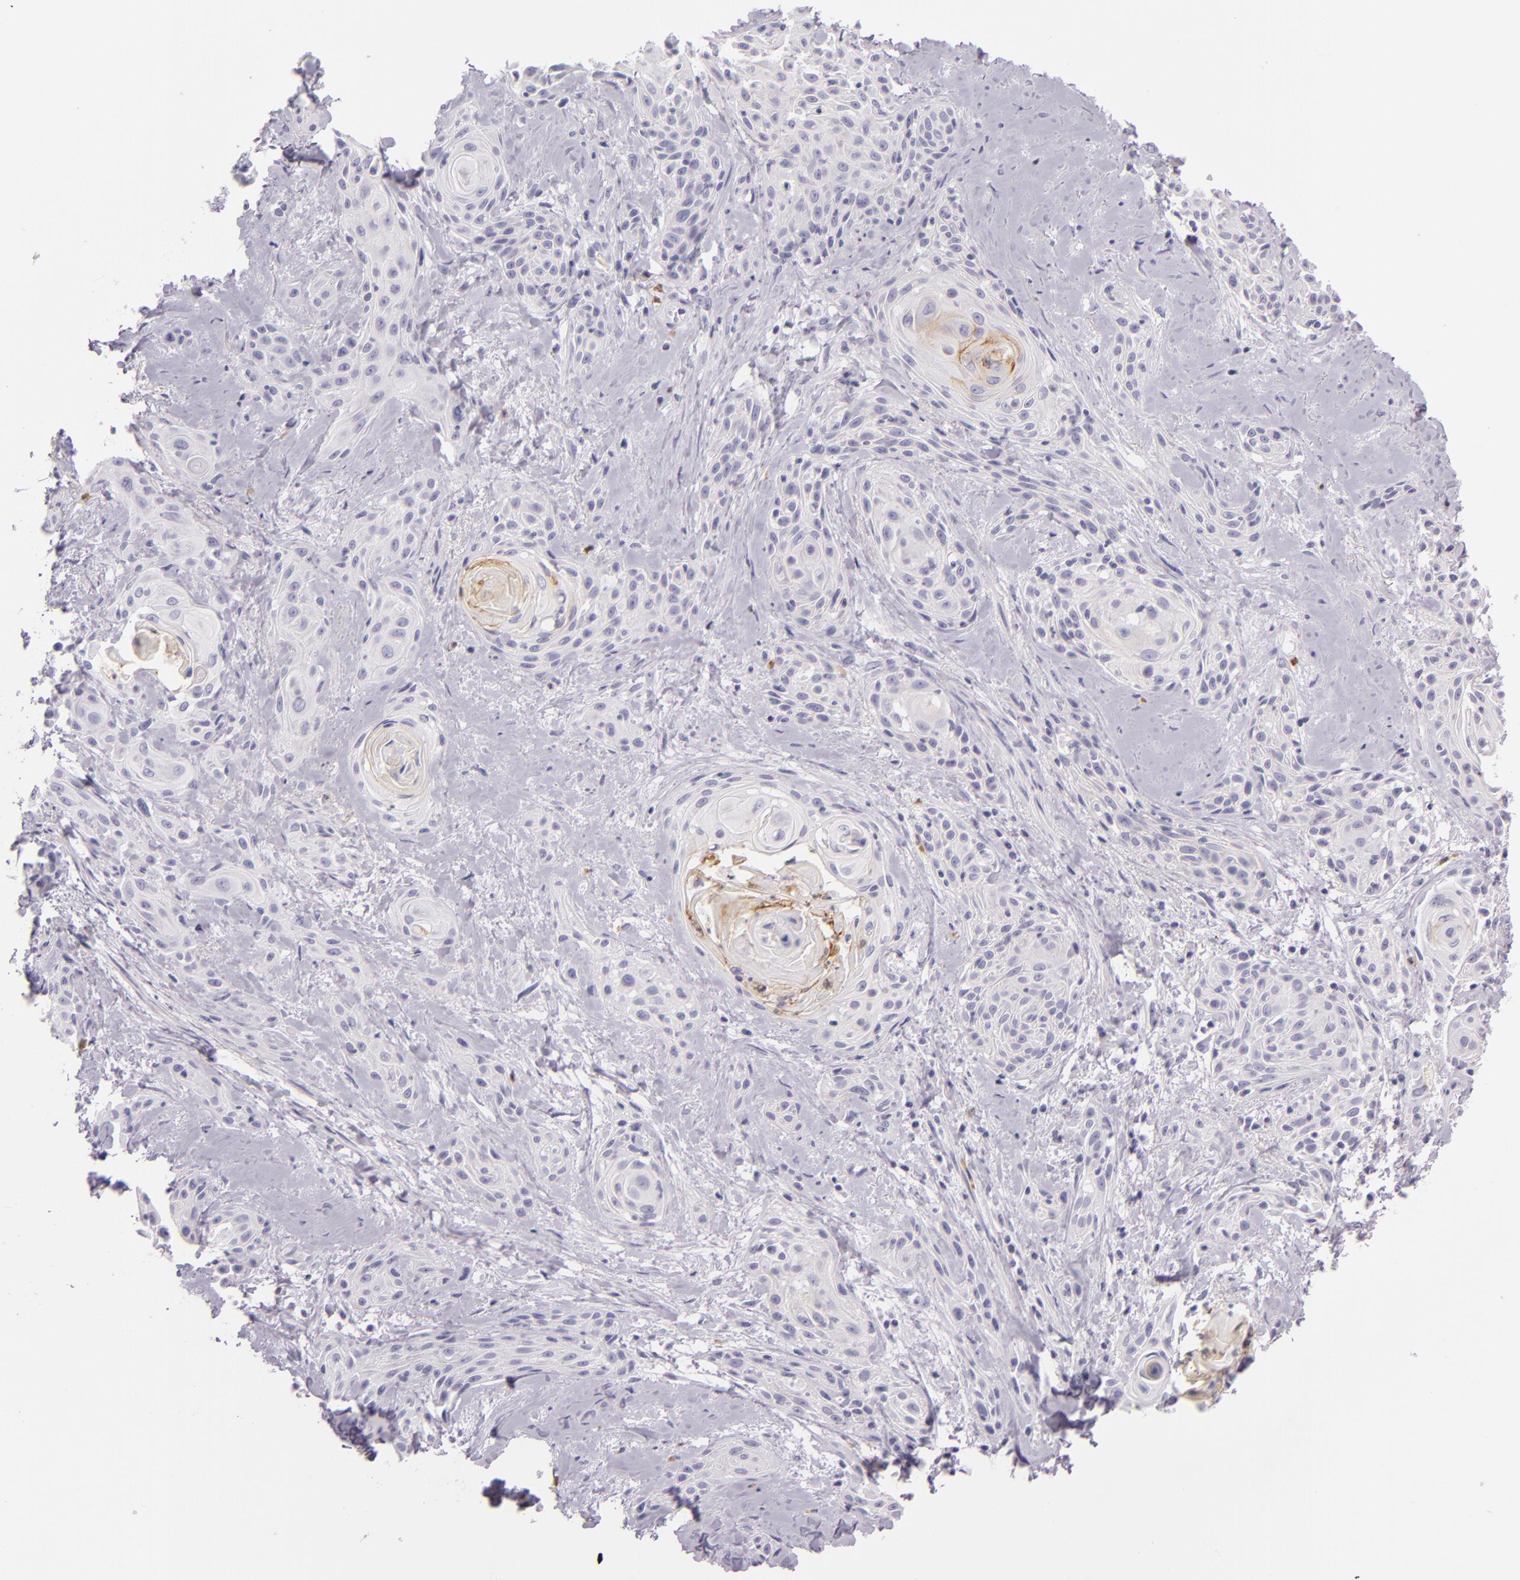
{"staining": {"intensity": "negative", "quantity": "none", "location": "none"}, "tissue": "skin cancer", "cell_type": "Tumor cells", "image_type": "cancer", "snomed": [{"axis": "morphology", "description": "Squamous cell carcinoma, NOS"}, {"axis": "topography", "description": "Skin"}, {"axis": "topography", "description": "Anal"}], "caption": "Tumor cells are negative for brown protein staining in skin squamous cell carcinoma.", "gene": "CEACAM1", "patient": {"sex": "male", "age": 64}}